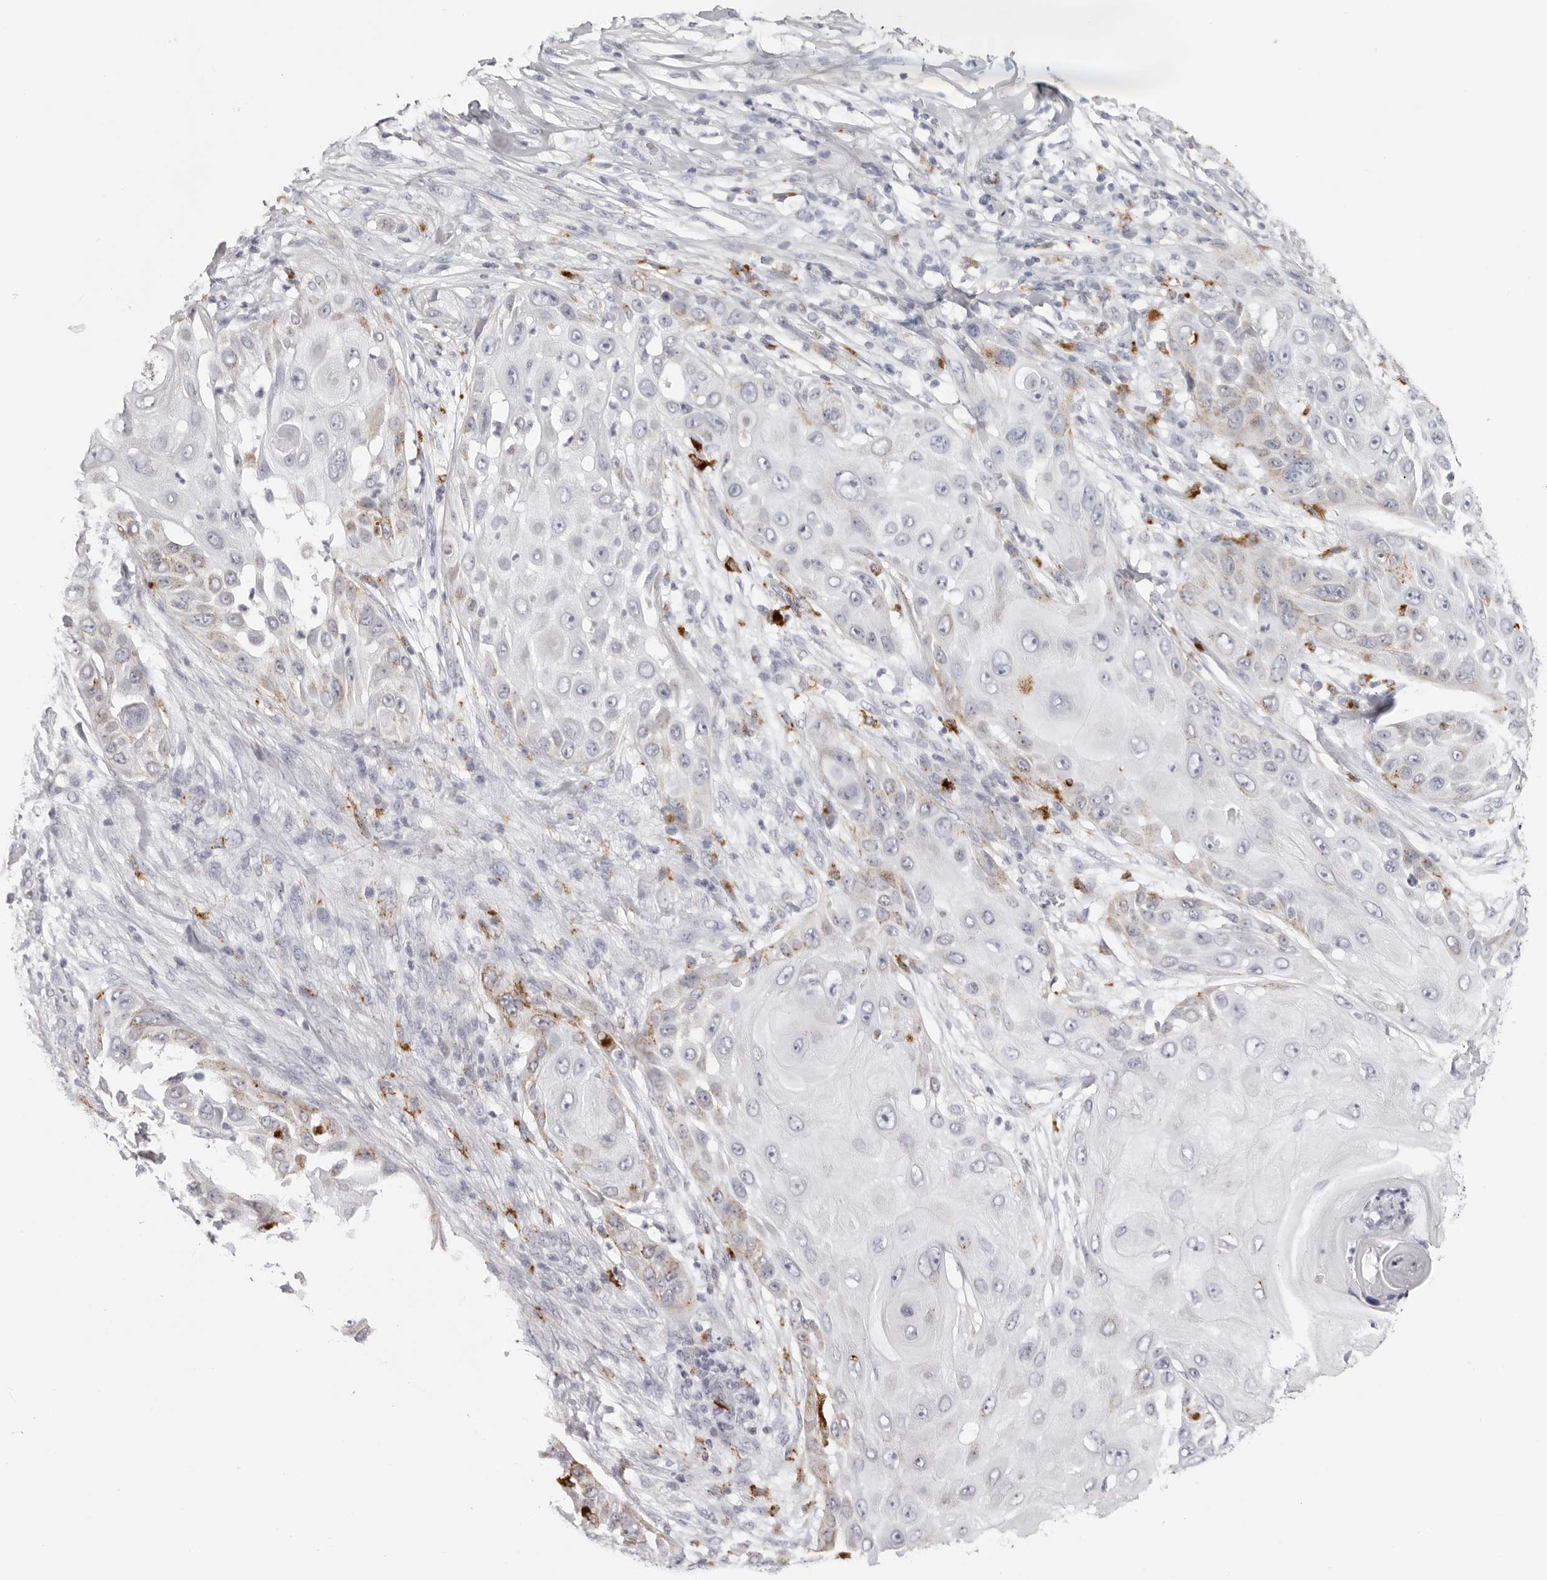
{"staining": {"intensity": "weak", "quantity": "<25%", "location": "cytoplasmic/membranous"}, "tissue": "skin cancer", "cell_type": "Tumor cells", "image_type": "cancer", "snomed": [{"axis": "morphology", "description": "Squamous cell carcinoma, NOS"}, {"axis": "topography", "description": "Skin"}], "caption": "Immunohistochemistry (IHC) photomicrograph of human squamous cell carcinoma (skin) stained for a protein (brown), which displays no staining in tumor cells. The staining was performed using DAB to visualize the protein expression in brown, while the nuclei were stained in blue with hematoxylin (Magnification: 20x).", "gene": "IL25", "patient": {"sex": "female", "age": 44}}